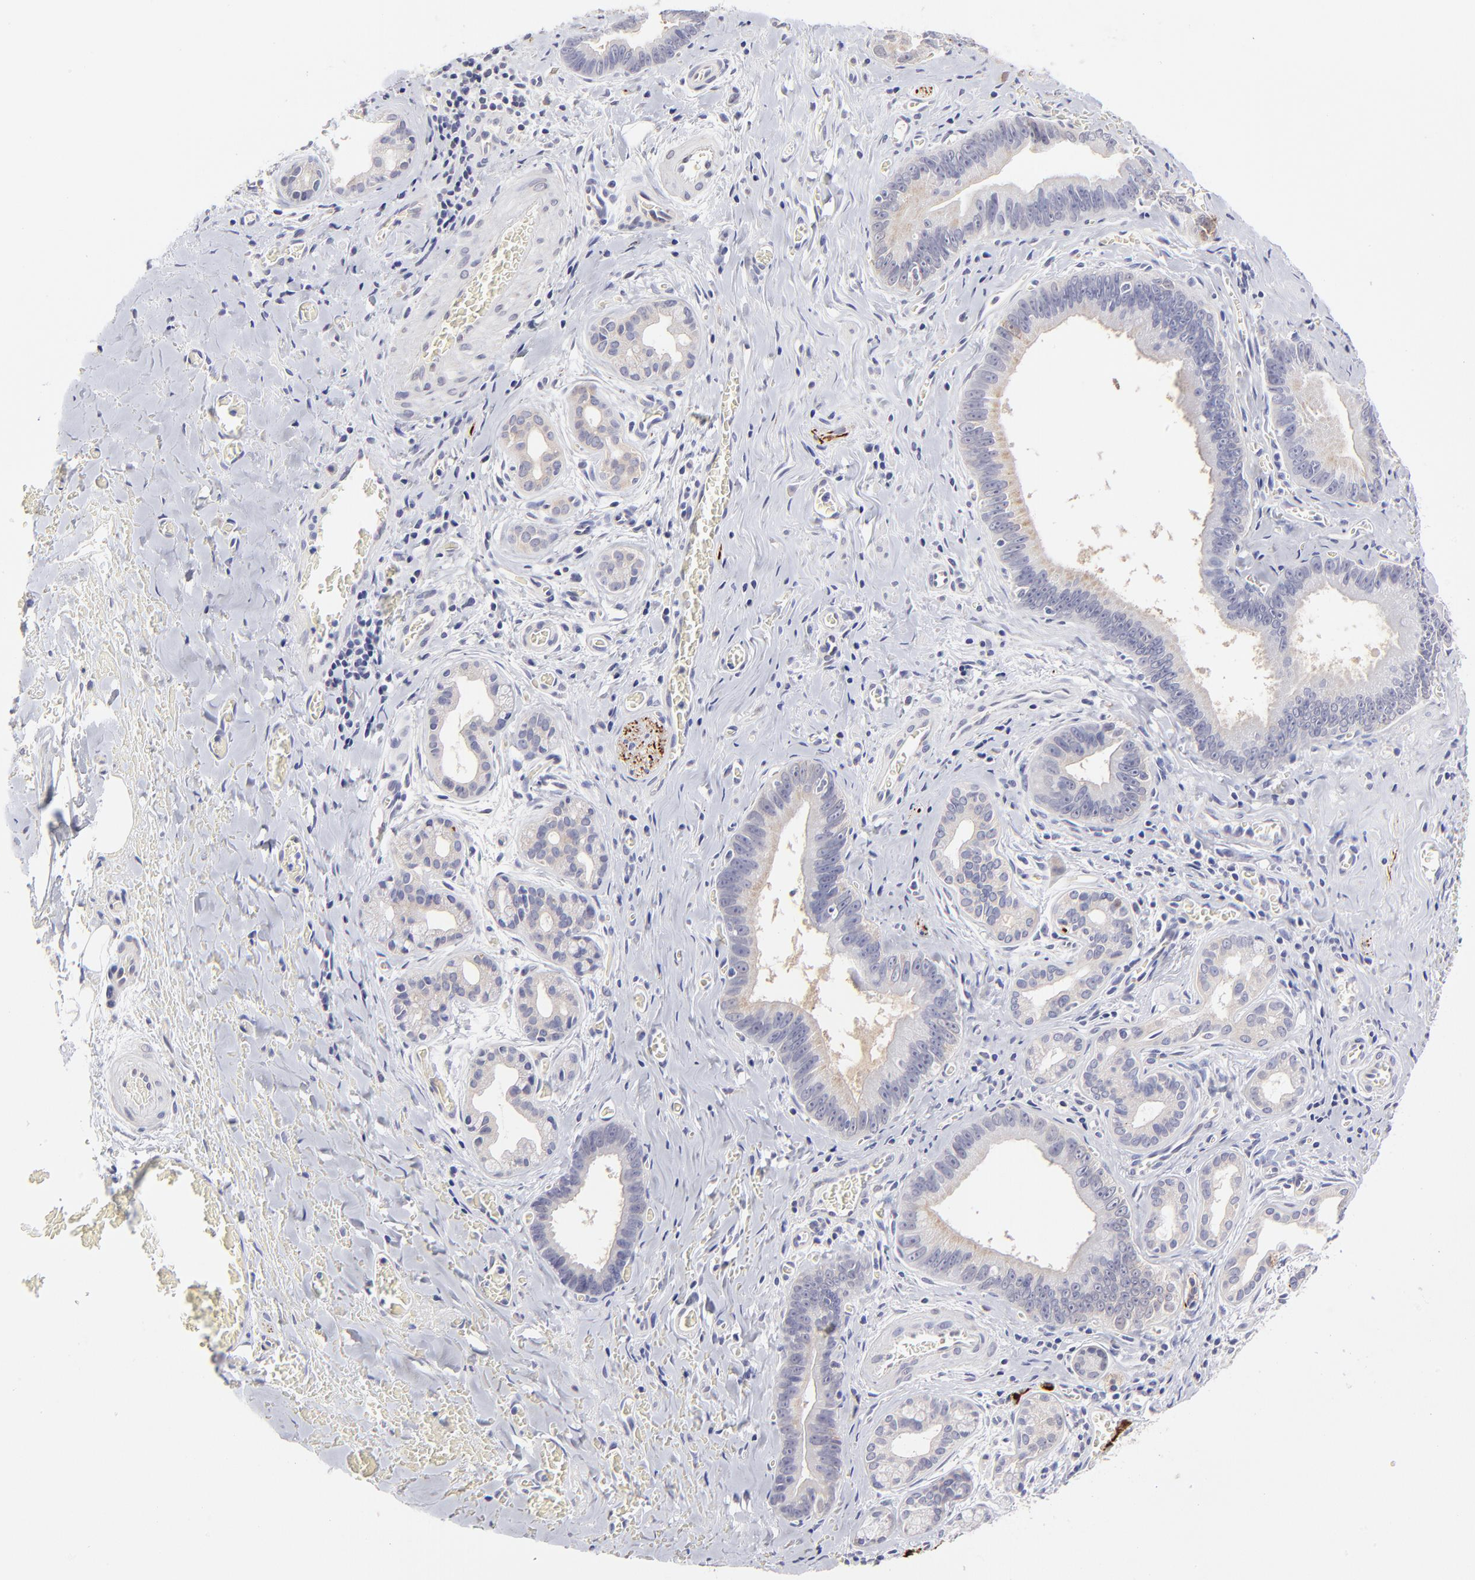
{"staining": {"intensity": "negative", "quantity": "none", "location": "none"}, "tissue": "liver cancer", "cell_type": "Tumor cells", "image_type": "cancer", "snomed": [{"axis": "morphology", "description": "Cholangiocarcinoma"}, {"axis": "topography", "description": "Liver"}], "caption": "Tumor cells show no significant expression in cholangiocarcinoma (liver).", "gene": "BTG2", "patient": {"sex": "female", "age": 55}}